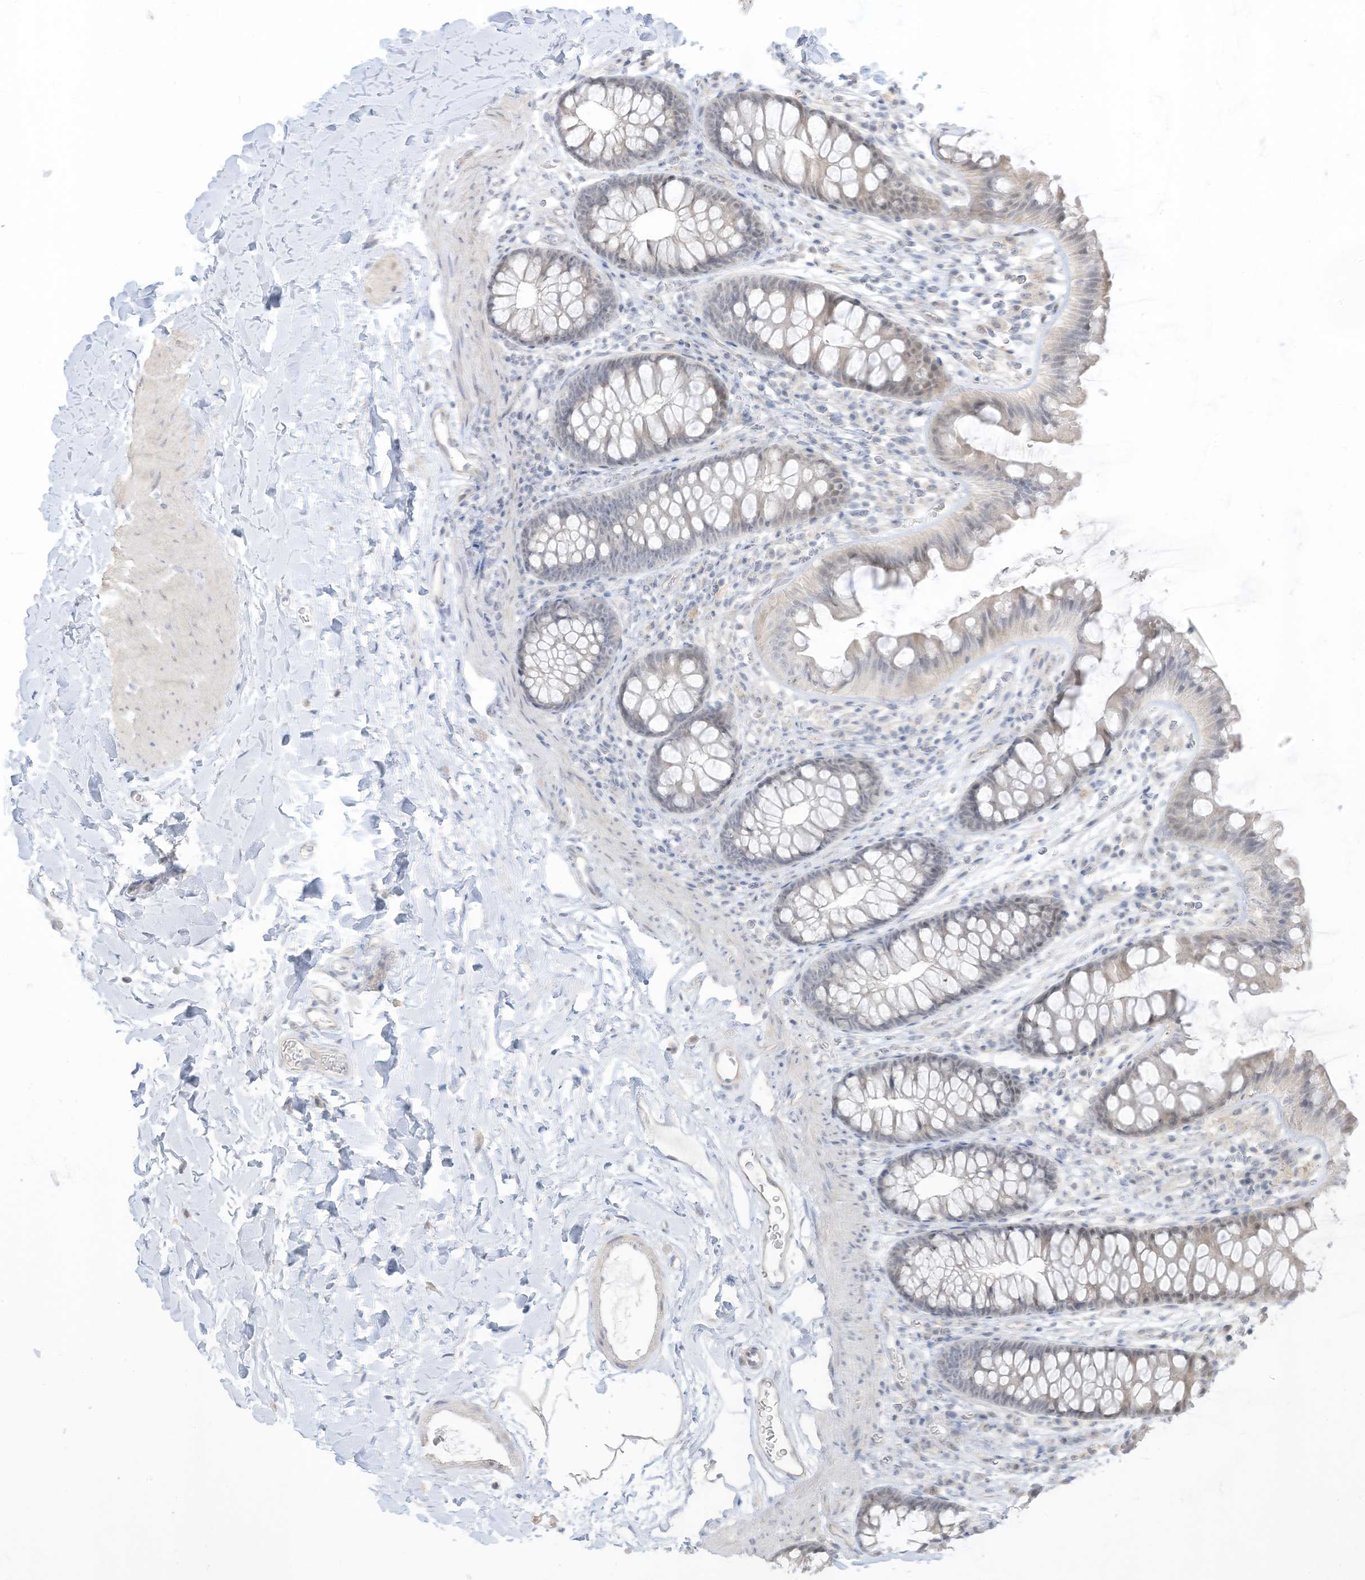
{"staining": {"intensity": "negative", "quantity": "none", "location": "none"}, "tissue": "colon", "cell_type": "Endothelial cells", "image_type": "normal", "snomed": [{"axis": "morphology", "description": "Normal tissue, NOS"}, {"axis": "topography", "description": "Colon"}], "caption": "Immunohistochemistry (IHC) micrograph of unremarkable colon: colon stained with DAB reveals no significant protein expression in endothelial cells. The staining was performed using DAB (3,3'-diaminobenzidine) to visualize the protein expression in brown, while the nuclei were stained in blue with hematoxylin (Magnification: 20x).", "gene": "ASPRV1", "patient": {"sex": "female", "age": 62}}